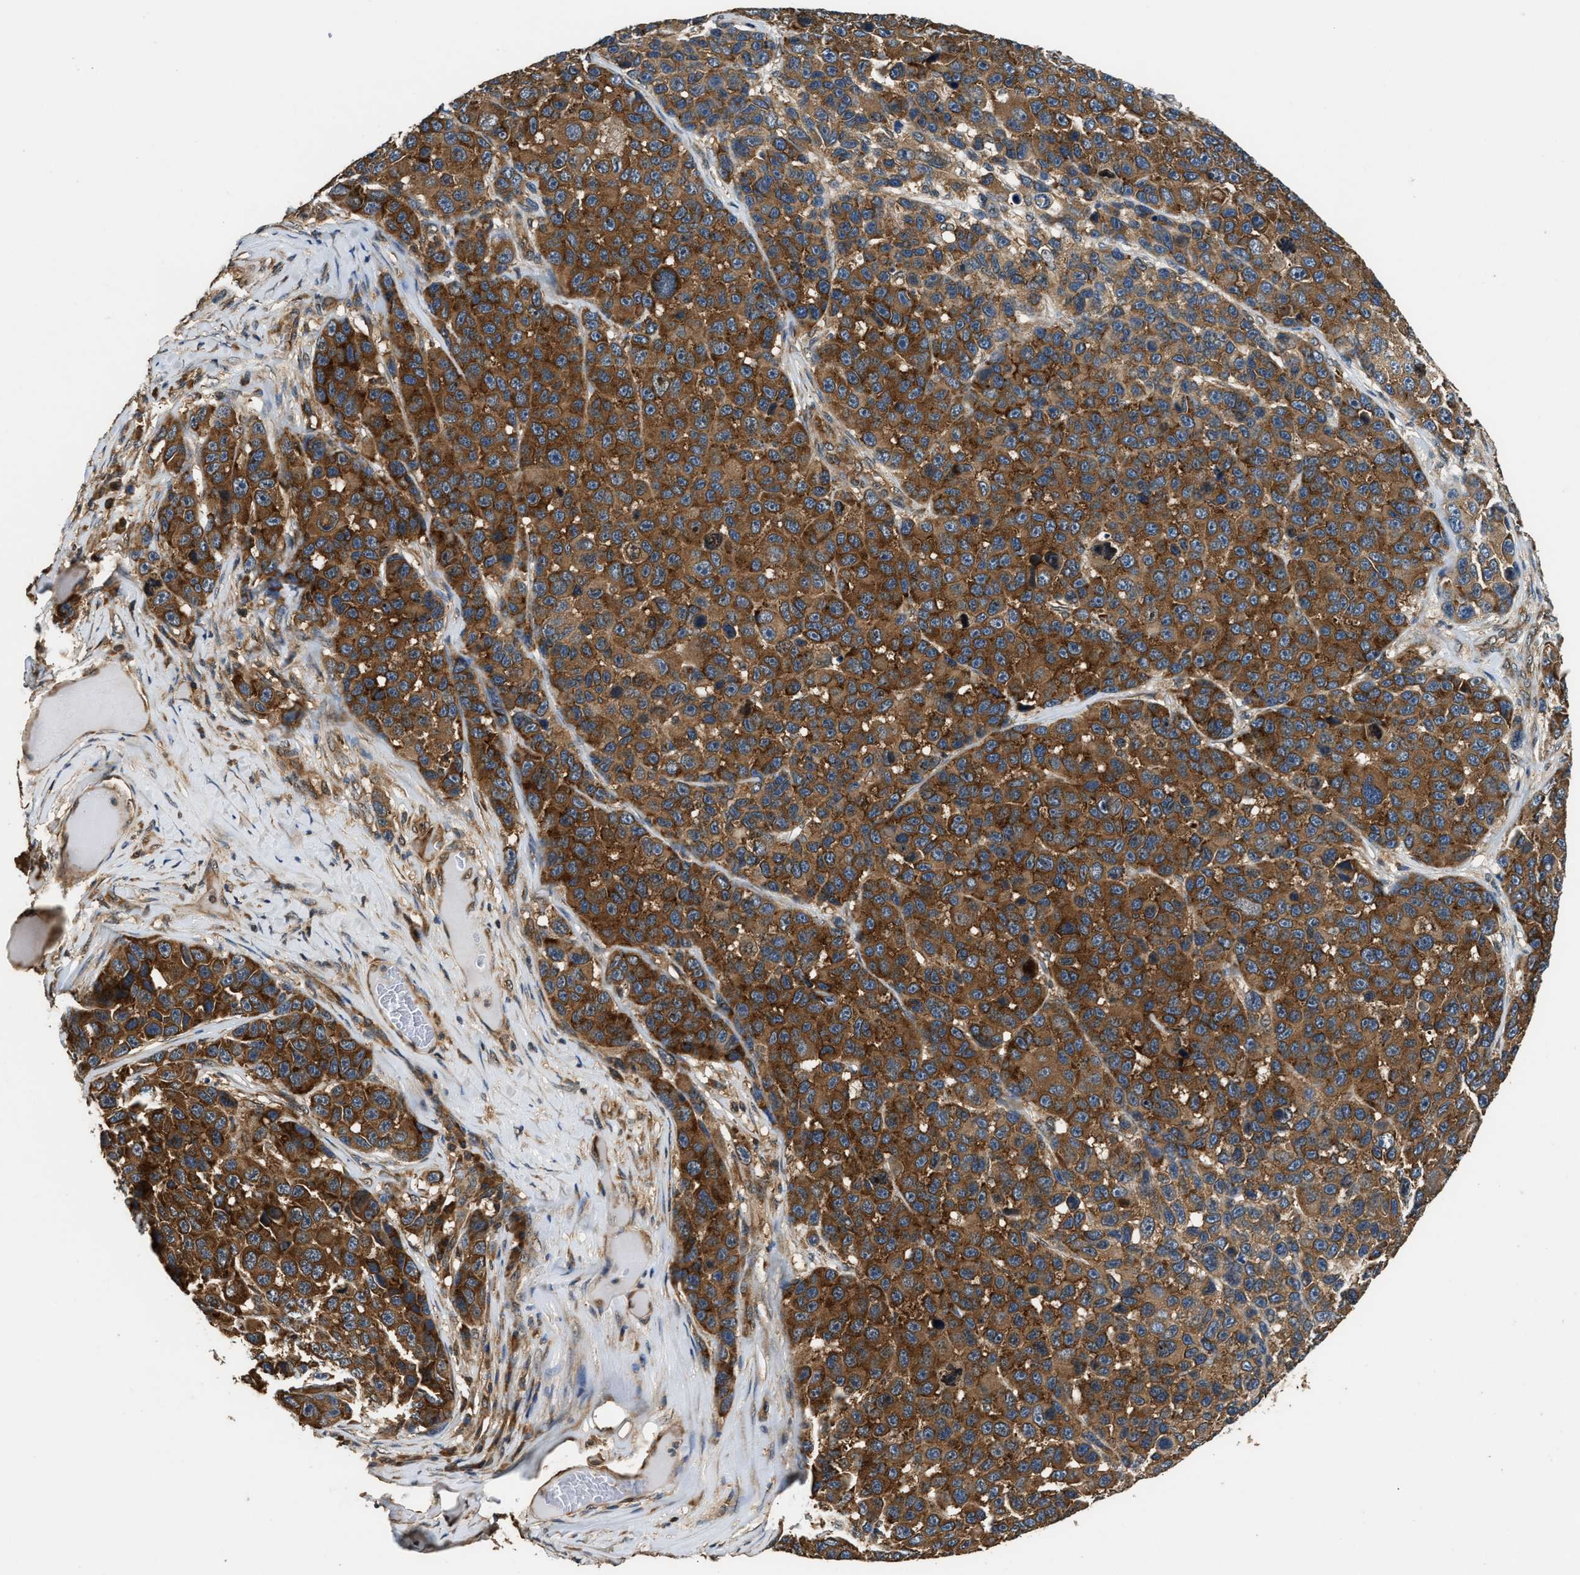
{"staining": {"intensity": "strong", "quantity": ">75%", "location": "cytoplasmic/membranous"}, "tissue": "melanoma", "cell_type": "Tumor cells", "image_type": "cancer", "snomed": [{"axis": "morphology", "description": "Malignant melanoma, NOS"}, {"axis": "topography", "description": "Skin"}], "caption": "Strong cytoplasmic/membranous protein staining is appreciated in about >75% of tumor cells in malignant melanoma.", "gene": "DNAJC2", "patient": {"sex": "male", "age": 53}}